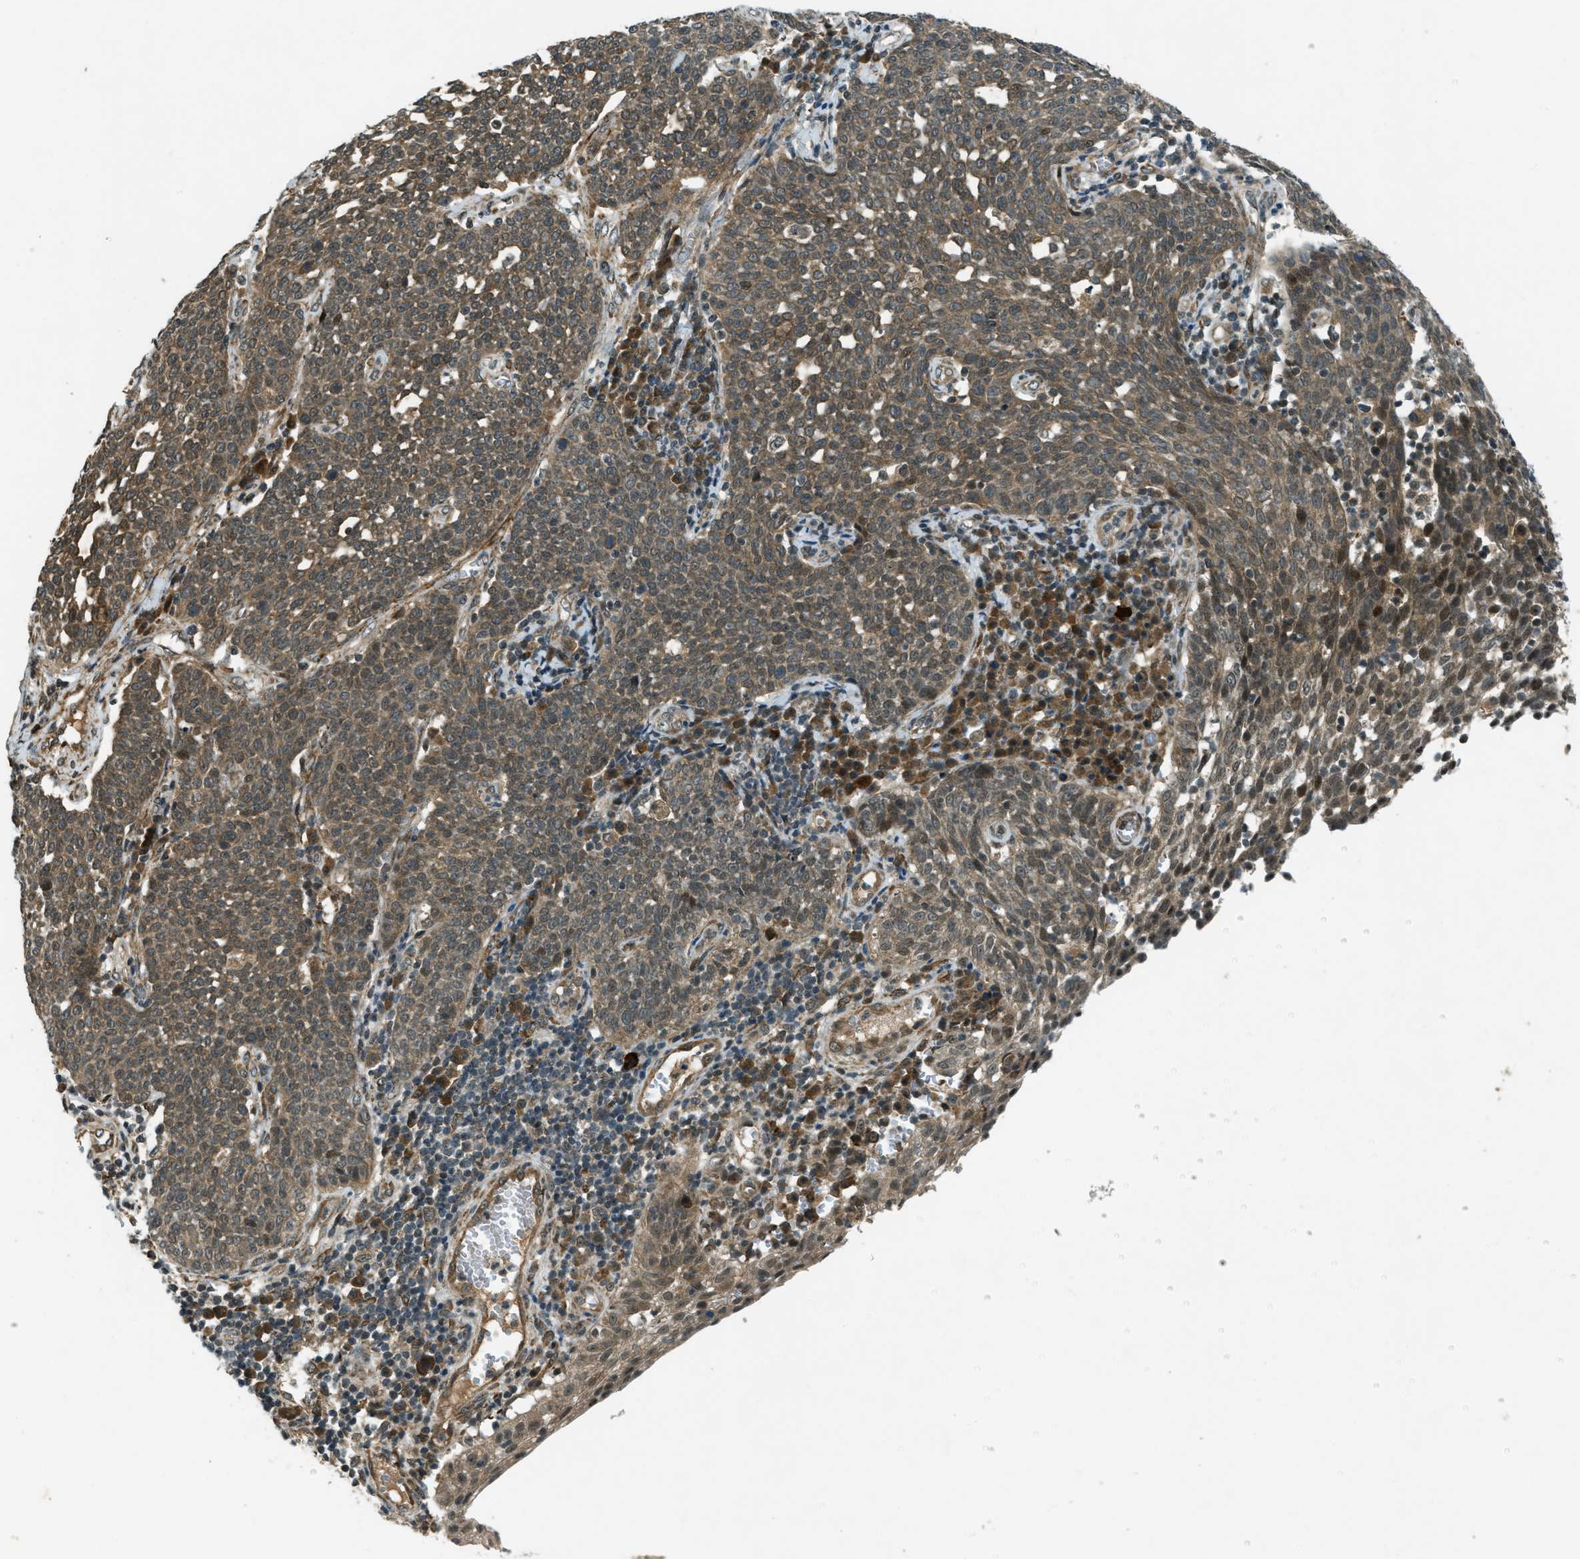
{"staining": {"intensity": "moderate", "quantity": ">75%", "location": "cytoplasmic/membranous"}, "tissue": "cervical cancer", "cell_type": "Tumor cells", "image_type": "cancer", "snomed": [{"axis": "morphology", "description": "Squamous cell carcinoma, NOS"}, {"axis": "topography", "description": "Cervix"}], "caption": "Brown immunohistochemical staining in cervical squamous cell carcinoma displays moderate cytoplasmic/membranous expression in approximately >75% of tumor cells.", "gene": "EIF2AK3", "patient": {"sex": "female", "age": 34}}